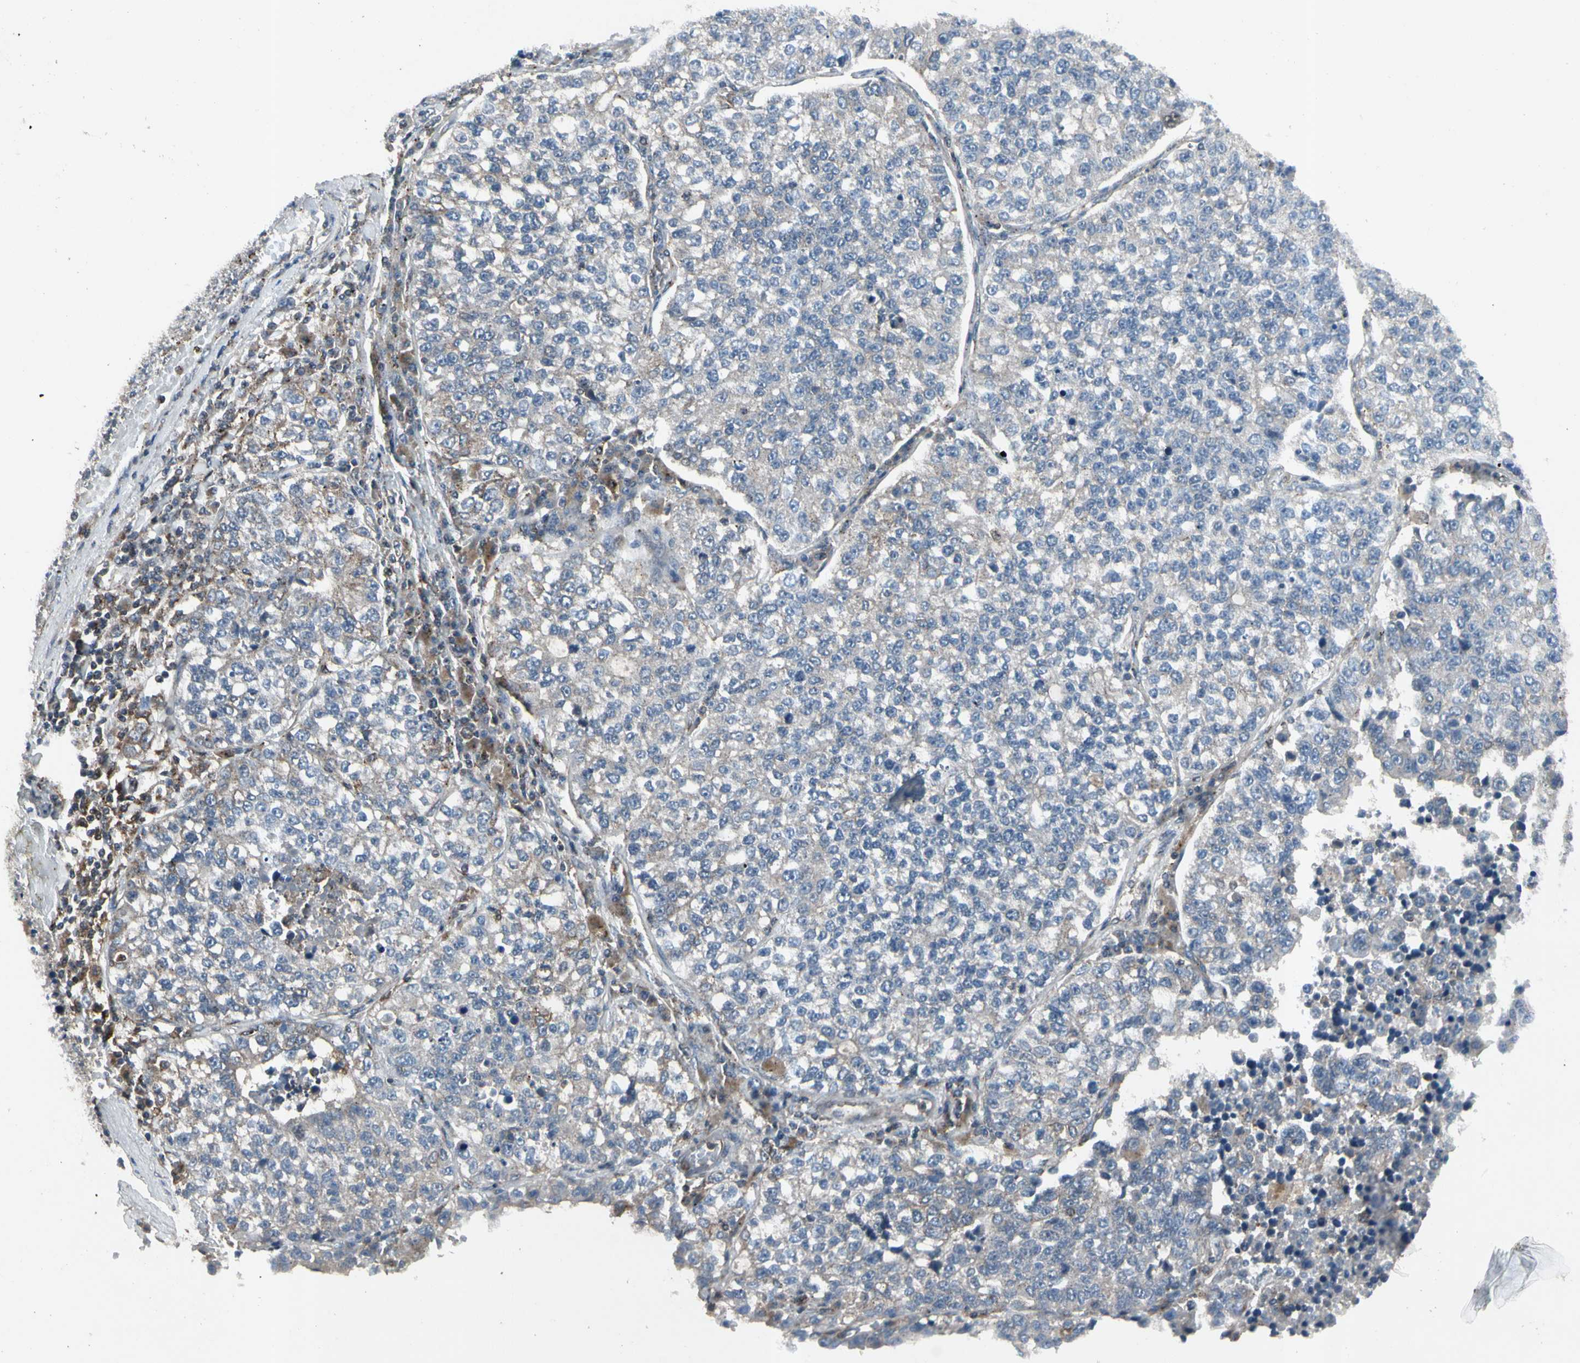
{"staining": {"intensity": "weak", "quantity": "<25%", "location": "cytoplasmic/membranous"}, "tissue": "lung cancer", "cell_type": "Tumor cells", "image_type": "cancer", "snomed": [{"axis": "morphology", "description": "Adenocarcinoma, NOS"}, {"axis": "topography", "description": "Lung"}], "caption": "Immunohistochemistry image of neoplastic tissue: adenocarcinoma (lung) stained with DAB exhibits no significant protein staining in tumor cells.", "gene": "NMI", "patient": {"sex": "male", "age": 49}}